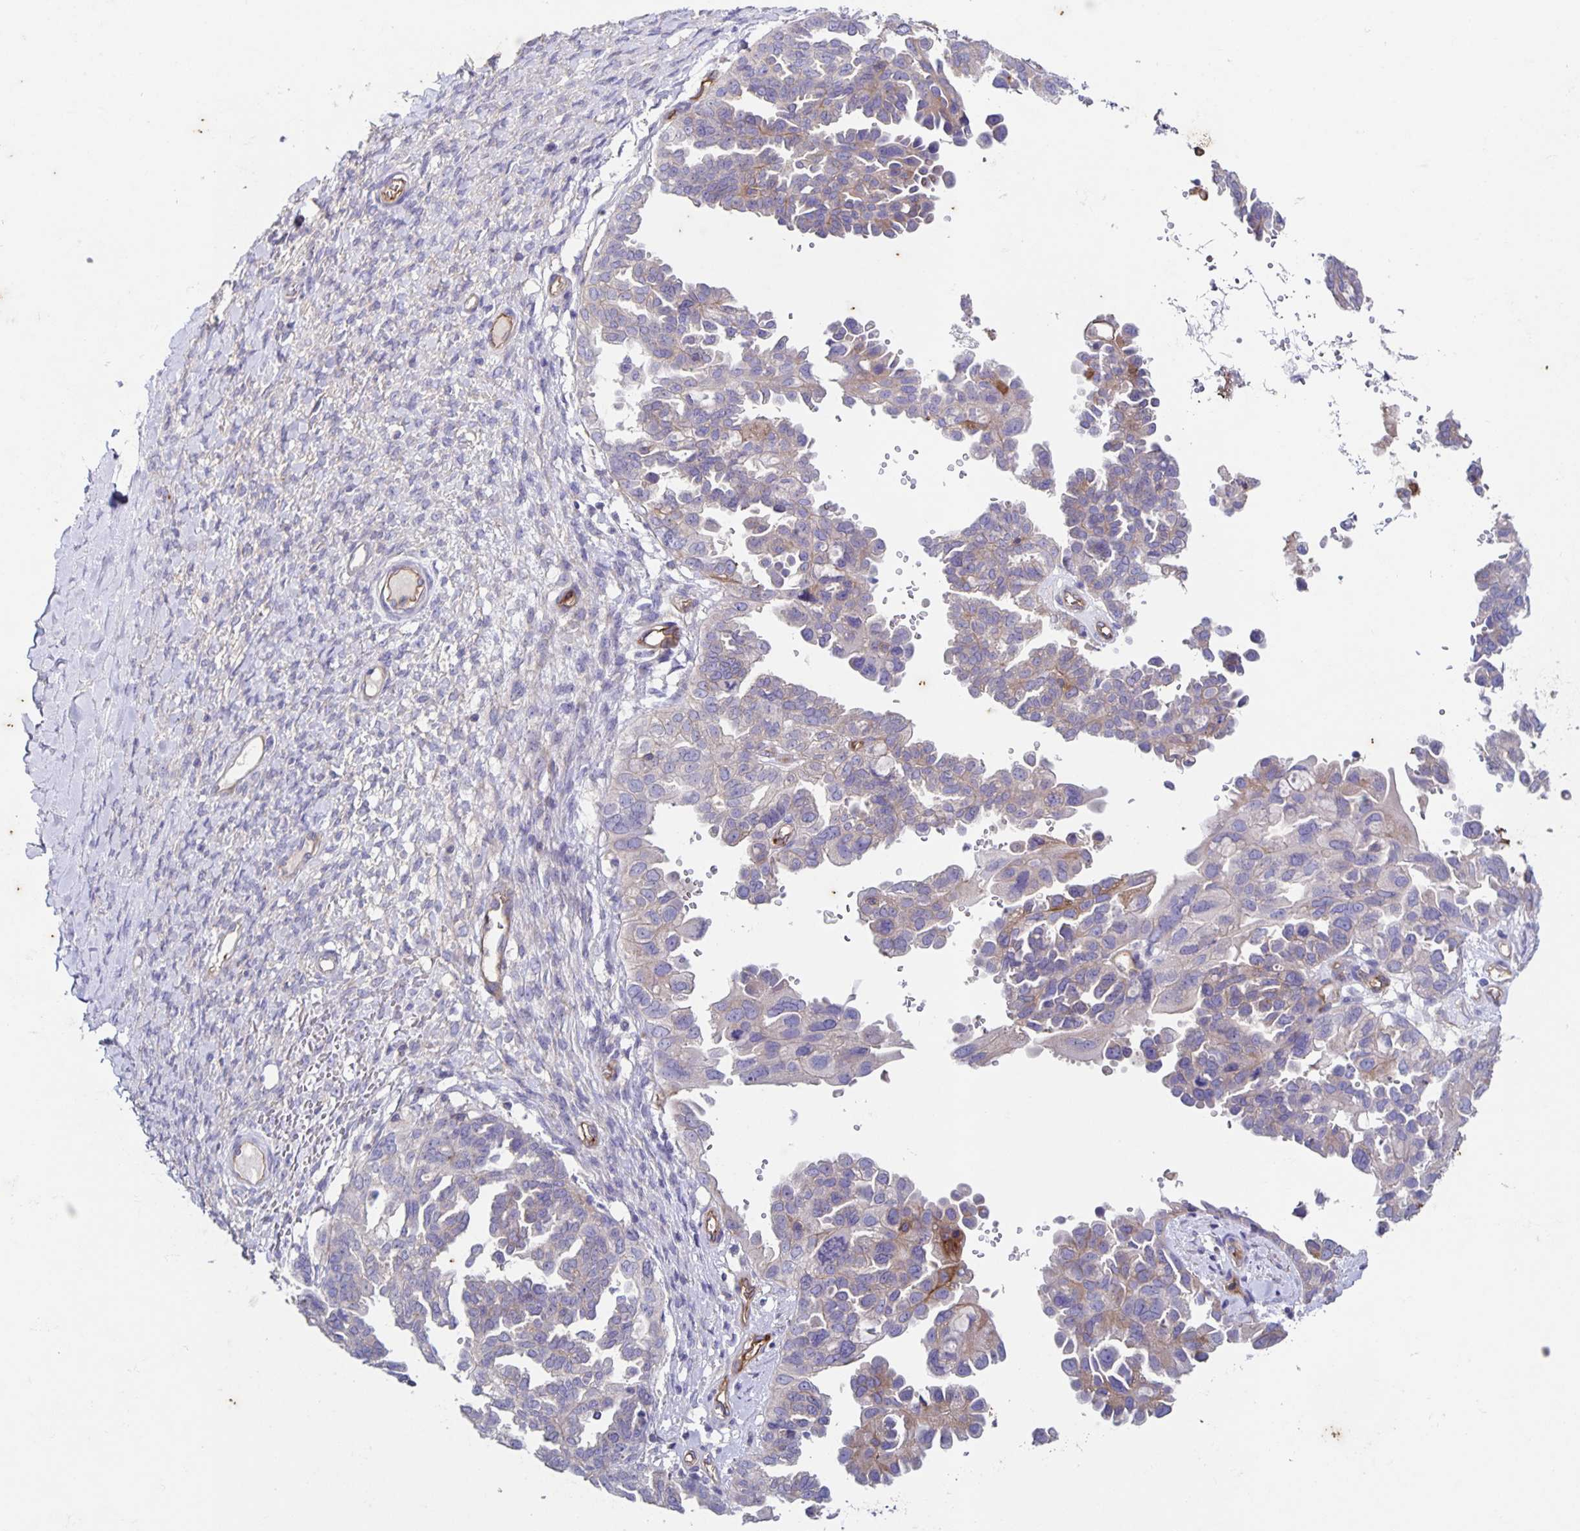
{"staining": {"intensity": "negative", "quantity": "none", "location": "none"}, "tissue": "ovarian cancer", "cell_type": "Tumor cells", "image_type": "cancer", "snomed": [{"axis": "morphology", "description": "Cystadenocarcinoma, serous, NOS"}, {"axis": "topography", "description": "Ovary"}], "caption": "IHC micrograph of ovarian cancer (serous cystadenocarcinoma) stained for a protein (brown), which exhibits no positivity in tumor cells.", "gene": "ITGA2", "patient": {"sex": "female", "age": 53}}